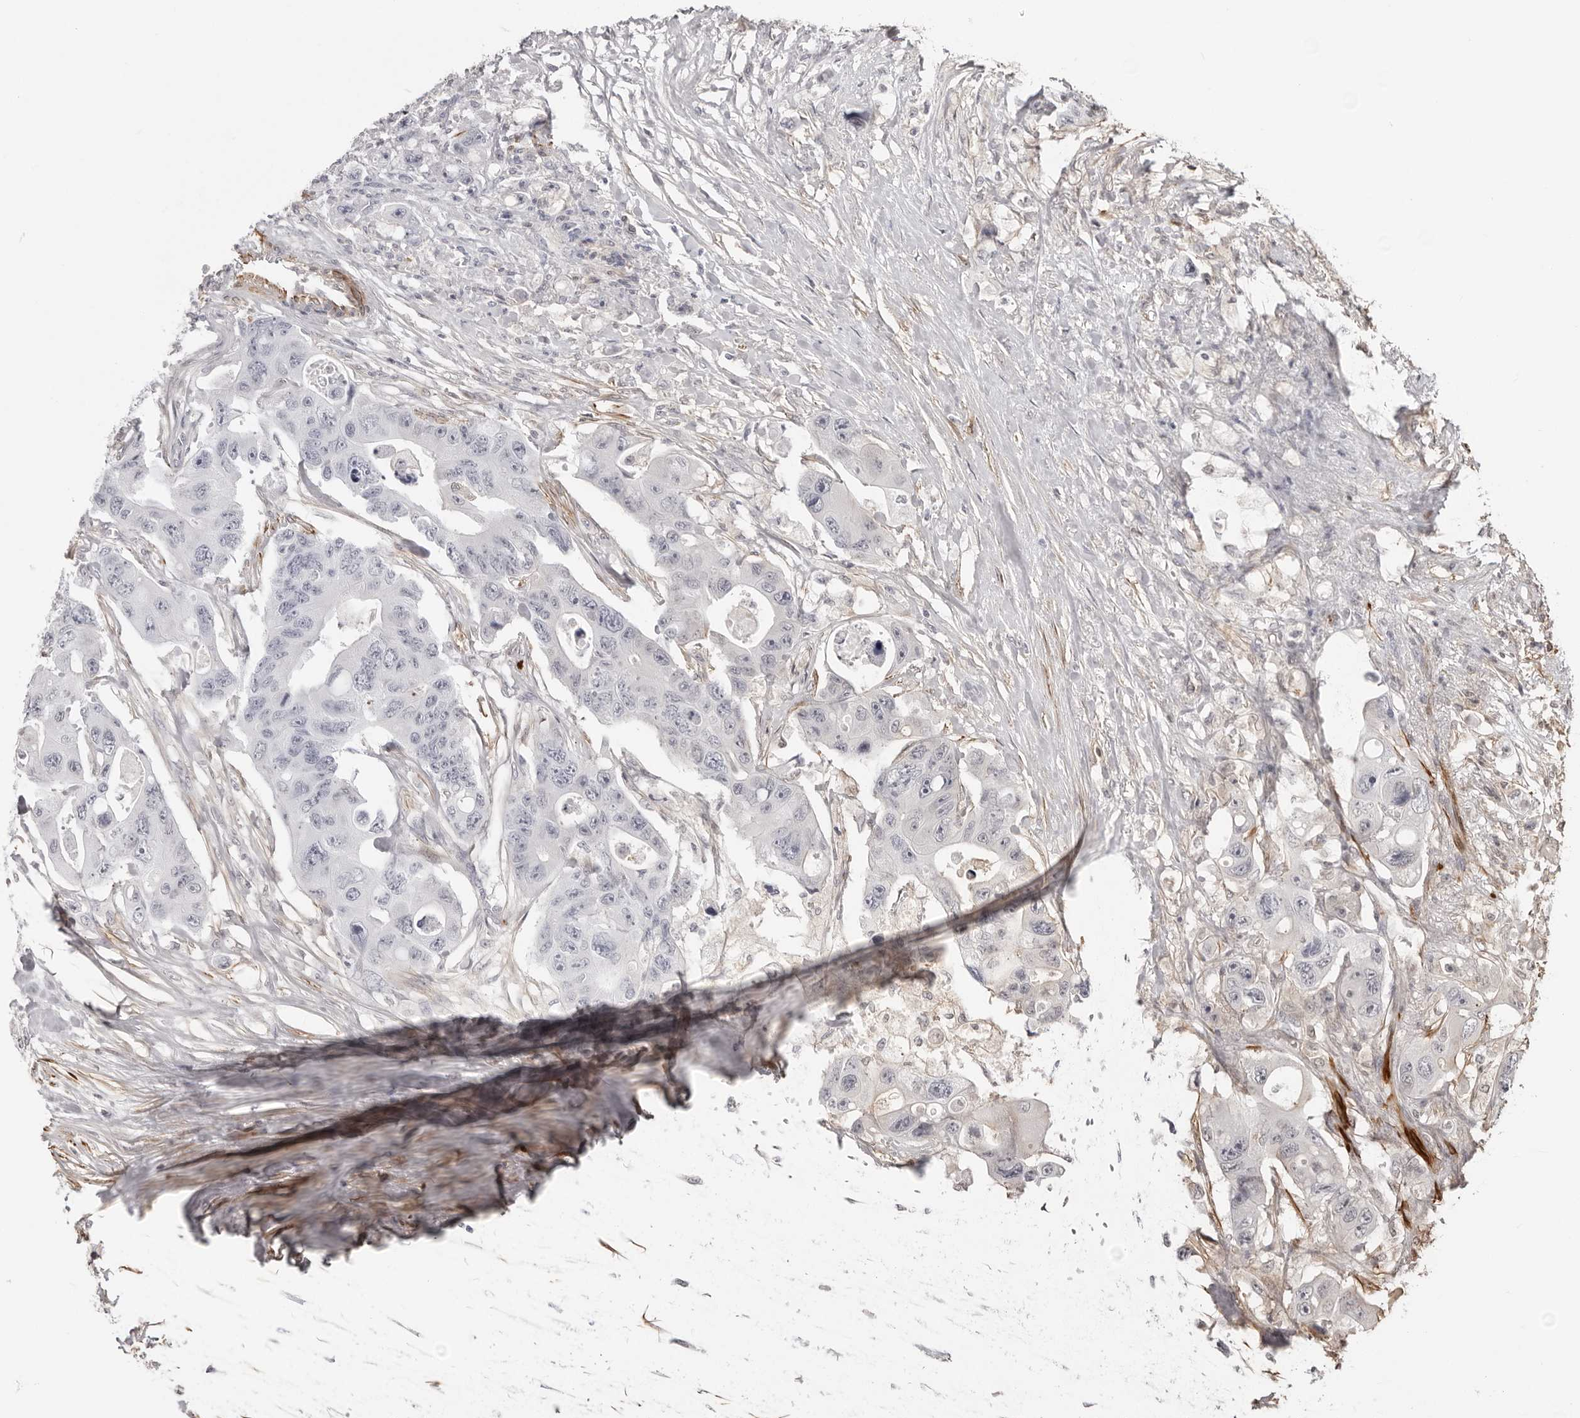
{"staining": {"intensity": "negative", "quantity": "none", "location": "none"}, "tissue": "colorectal cancer", "cell_type": "Tumor cells", "image_type": "cancer", "snomed": [{"axis": "morphology", "description": "Adenocarcinoma, NOS"}, {"axis": "topography", "description": "Colon"}], "caption": "This is an IHC photomicrograph of human adenocarcinoma (colorectal). There is no staining in tumor cells.", "gene": "UNK", "patient": {"sex": "female", "age": 46}}